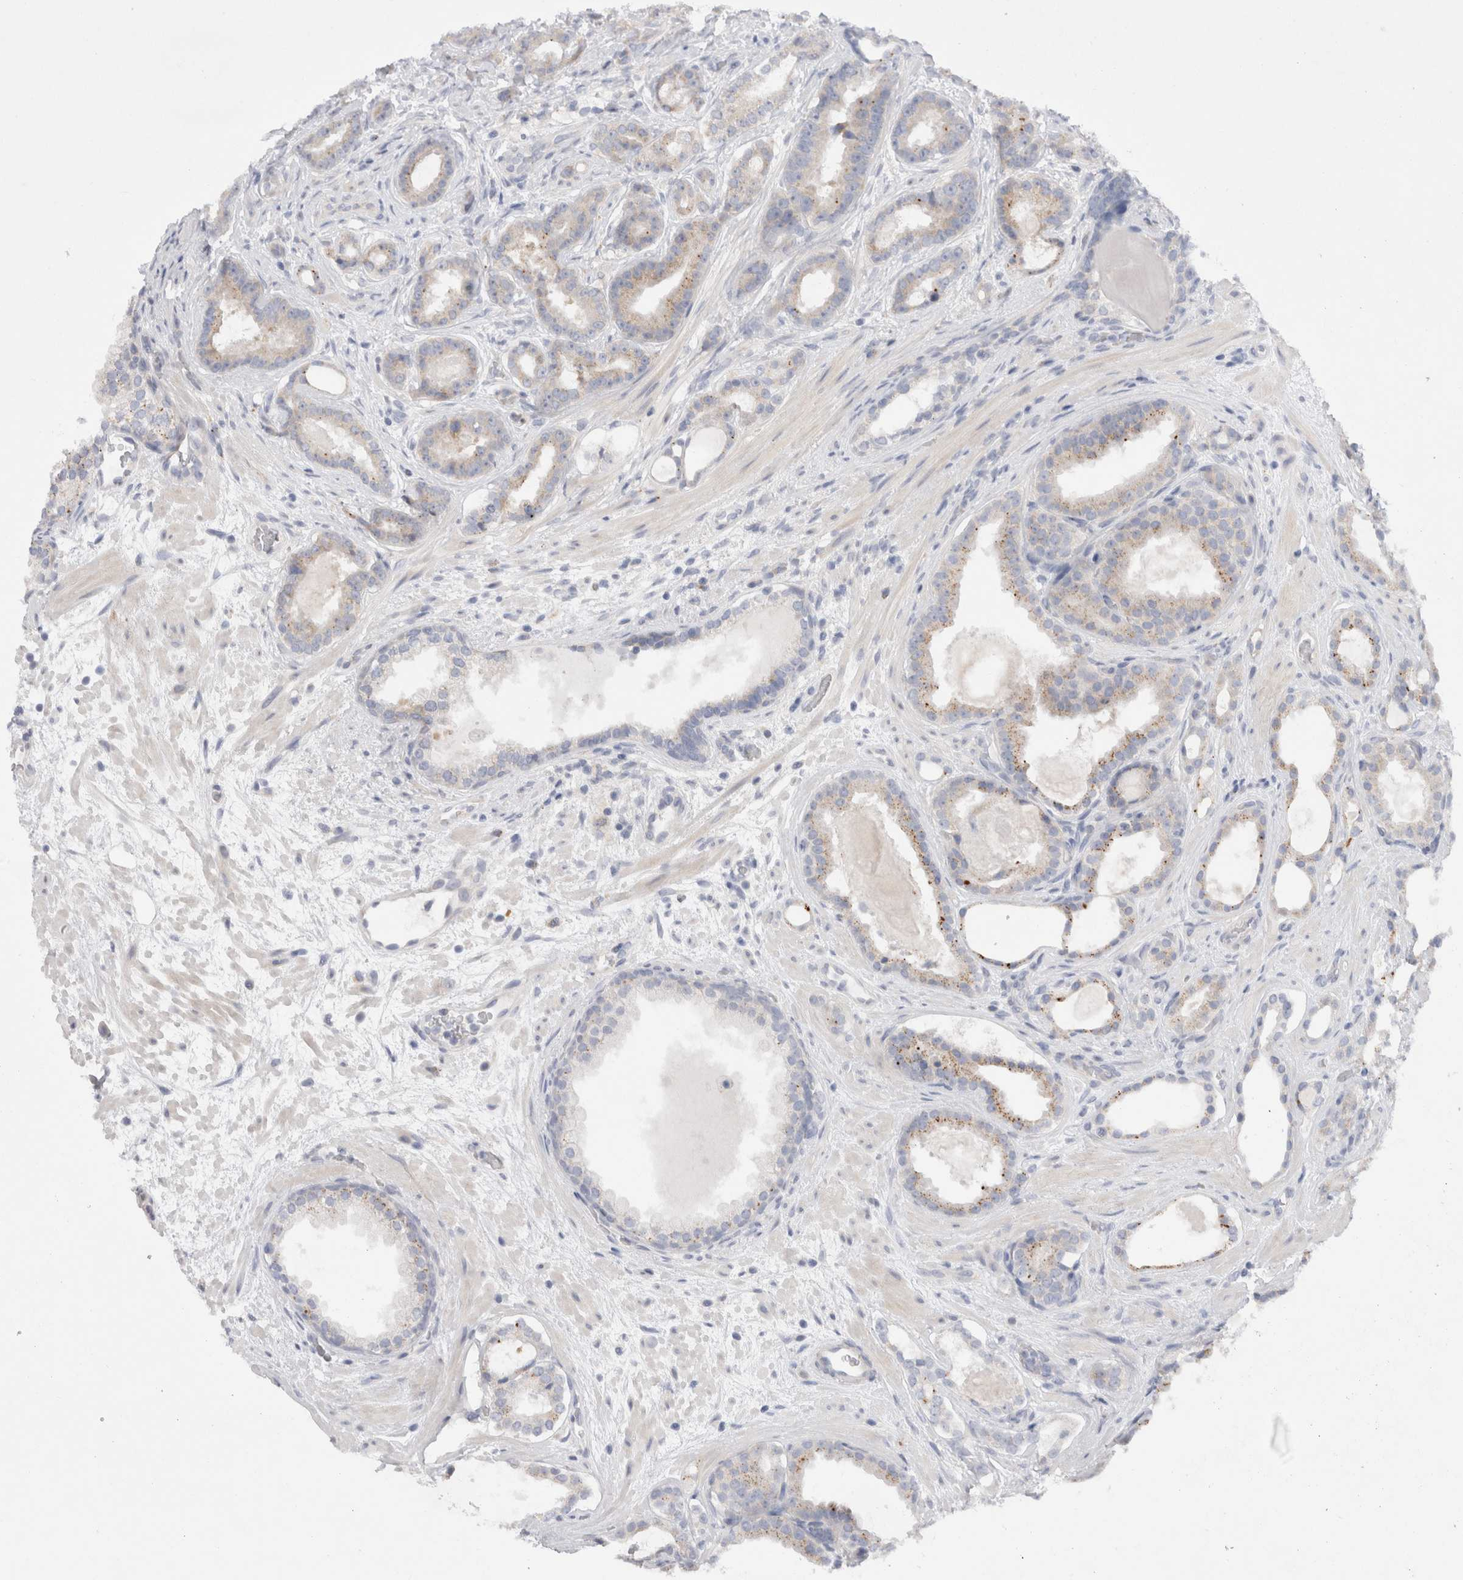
{"staining": {"intensity": "weak", "quantity": "25%-75%", "location": "cytoplasmic/membranous"}, "tissue": "prostate cancer", "cell_type": "Tumor cells", "image_type": "cancer", "snomed": [{"axis": "morphology", "description": "Adenocarcinoma, High grade"}, {"axis": "topography", "description": "Prostate"}], "caption": "Adenocarcinoma (high-grade) (prostate) stained with immunohistochemistry demonstrates weak cytoplasmic/membranous positivity in approximately 25%-75% of tumor cells. (Brightfield microscopy of DAB IHC at high magnification).", "gene": "NPC1", "patient": {"sex": "male", "age": 60}}